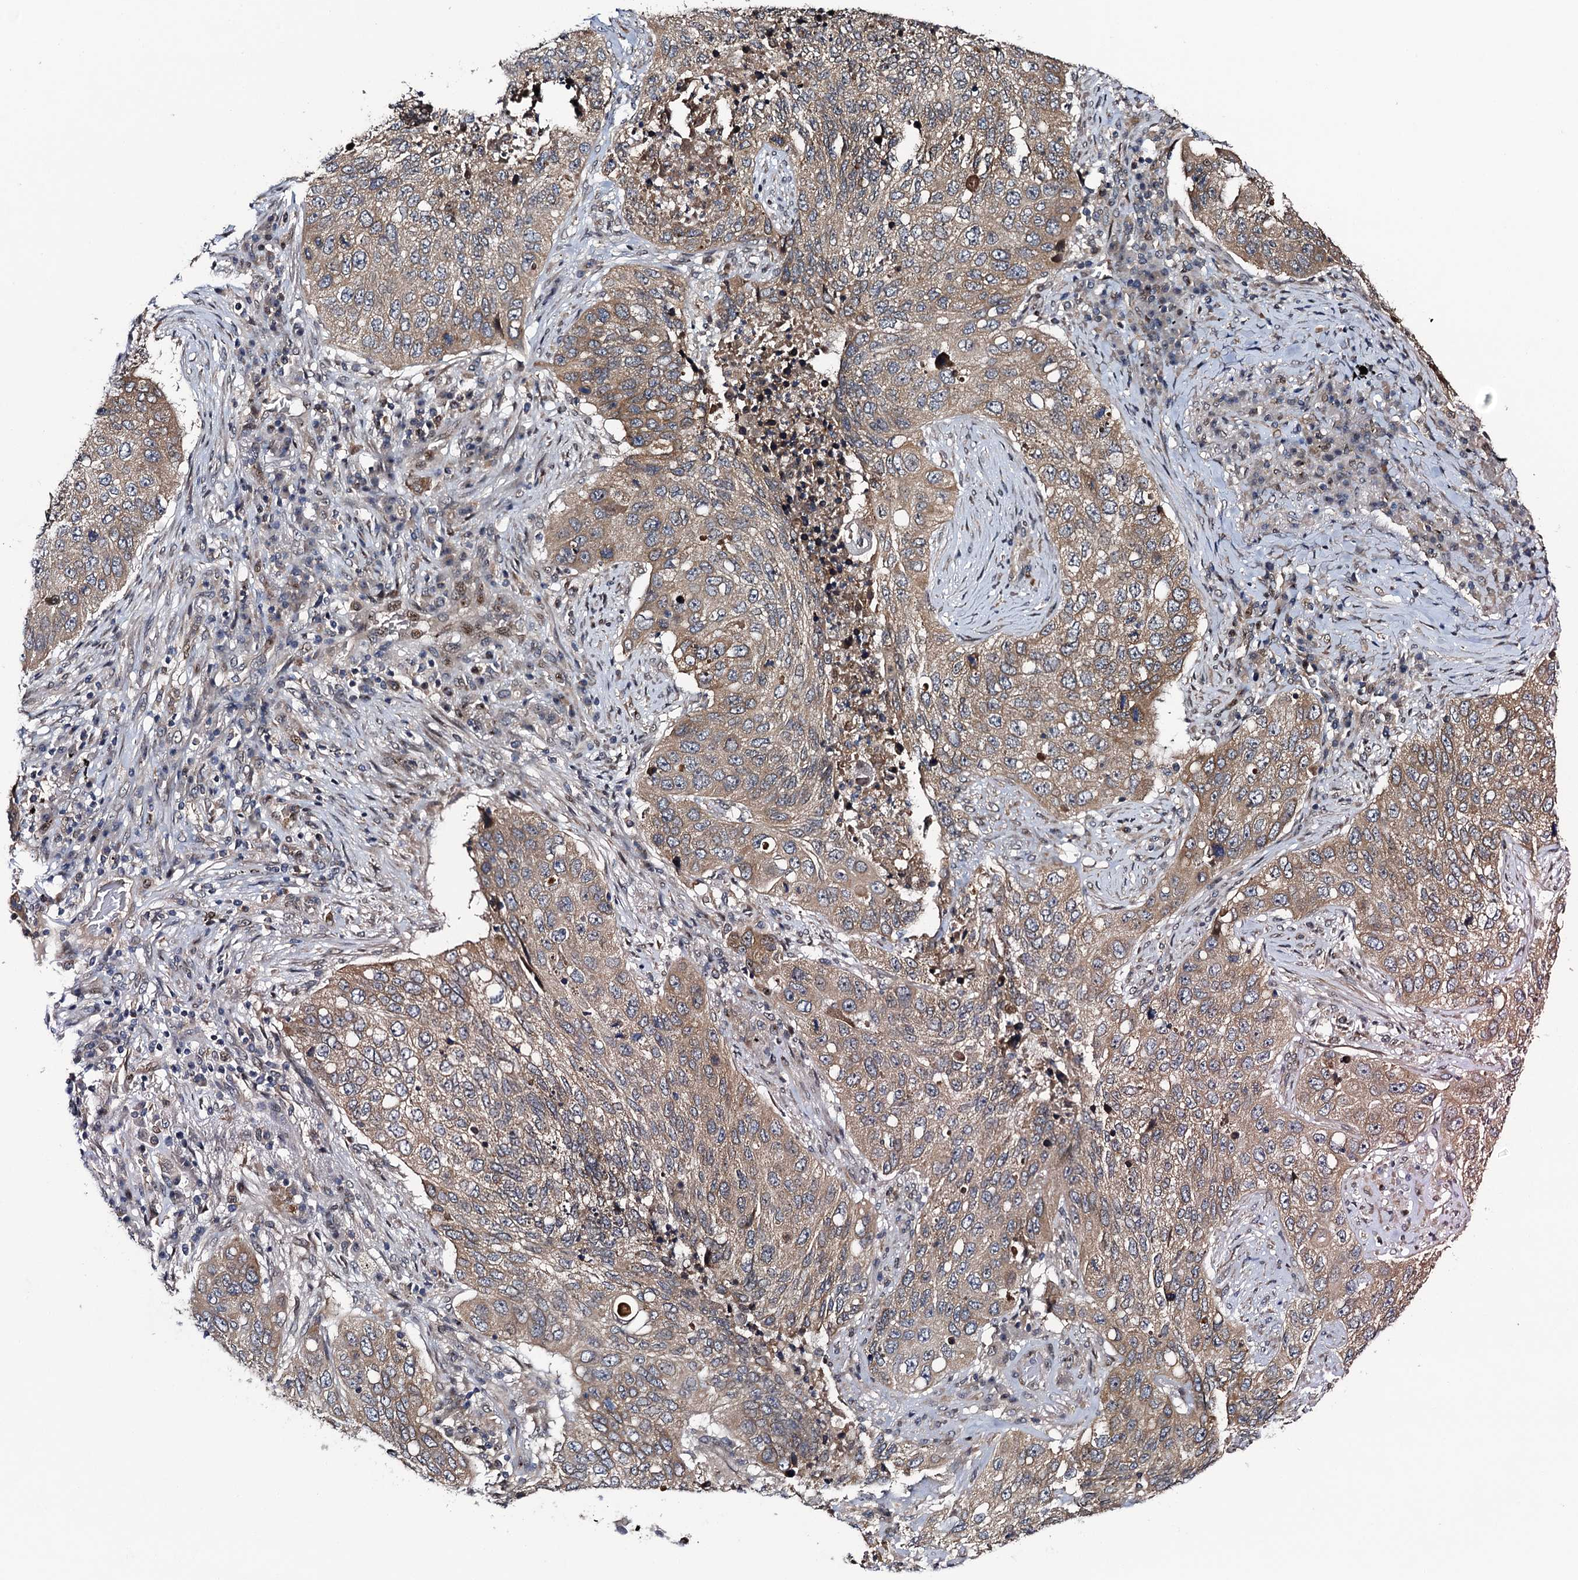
{"staining": {"intensity": "moderate", "quantity": ">75%", "location": "cytoplasmic/membranous"}, "tissue": "lung cancer", "cell_type": "Tumor cells", "image_type": "cancer", "snomed": [{"axis": "morphology", "description": "Squamous cell carcinoma, NOS"}, {"axis": "topography", "description": "Lung"}], "caption": "Lung squamous cell carcinoma was stained to show a protein in brown. There is medium levels of moderate cytoplasmic/membranous staining in approximately >75% of tumor cells. (brown staining indicates protein expression, while blue staining denotes nuclei).", "gene": "EVX2", "patient": {"sex": "female", "age": 63}}